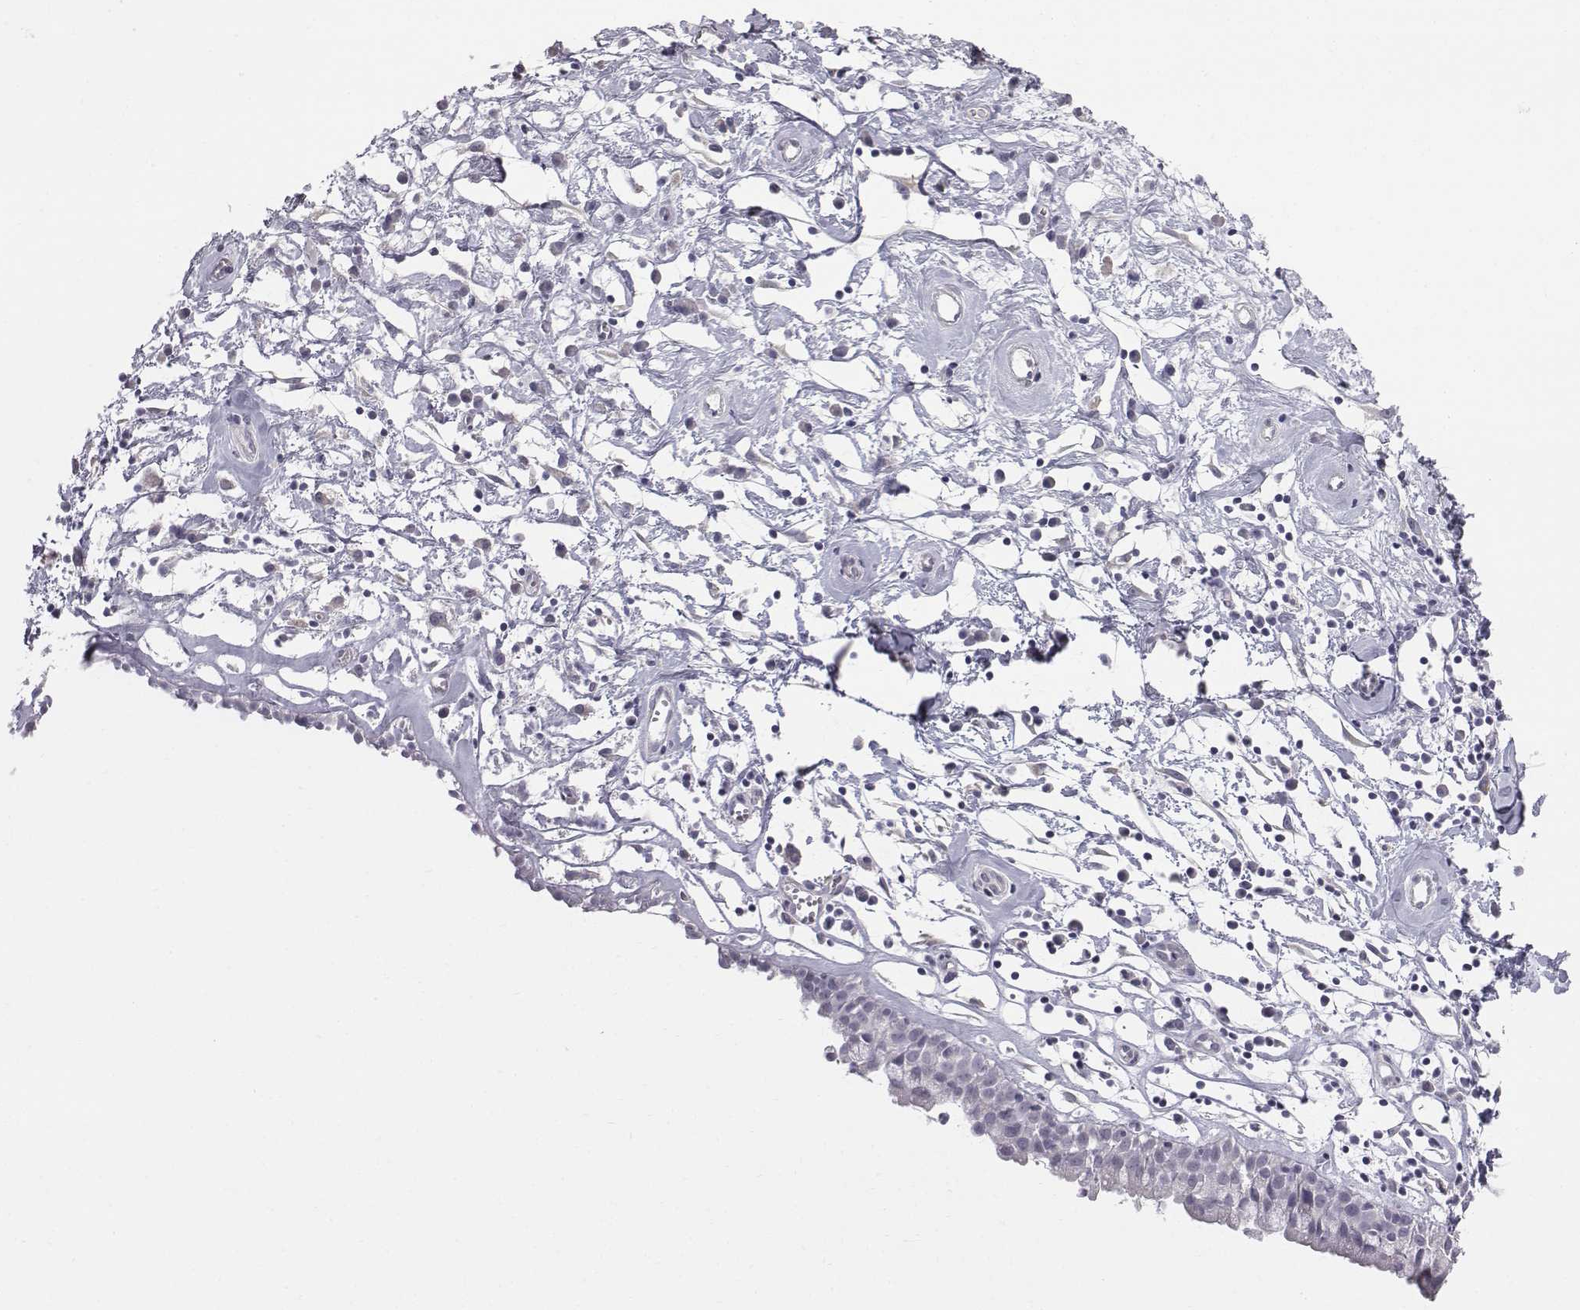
{"staining": {"intensity": "negative", "quantity": "none", "location": "none"}, "tissue": "nasopharynx", "cell_type": "Respiratory epithelial cells", "image_type": "normal", "snomed": [{"axis": "morphology", "description": "Normal tissue, NOS"}, {"axis": "topography", "description": "Nasopharynx"}], "caption": "Immunohistochemistry of benign human nasopharynx reveals no expression in respiratory epithelial cells.", "gene": "C6orf58", "patient": {"sex": "male", "age": 77}}